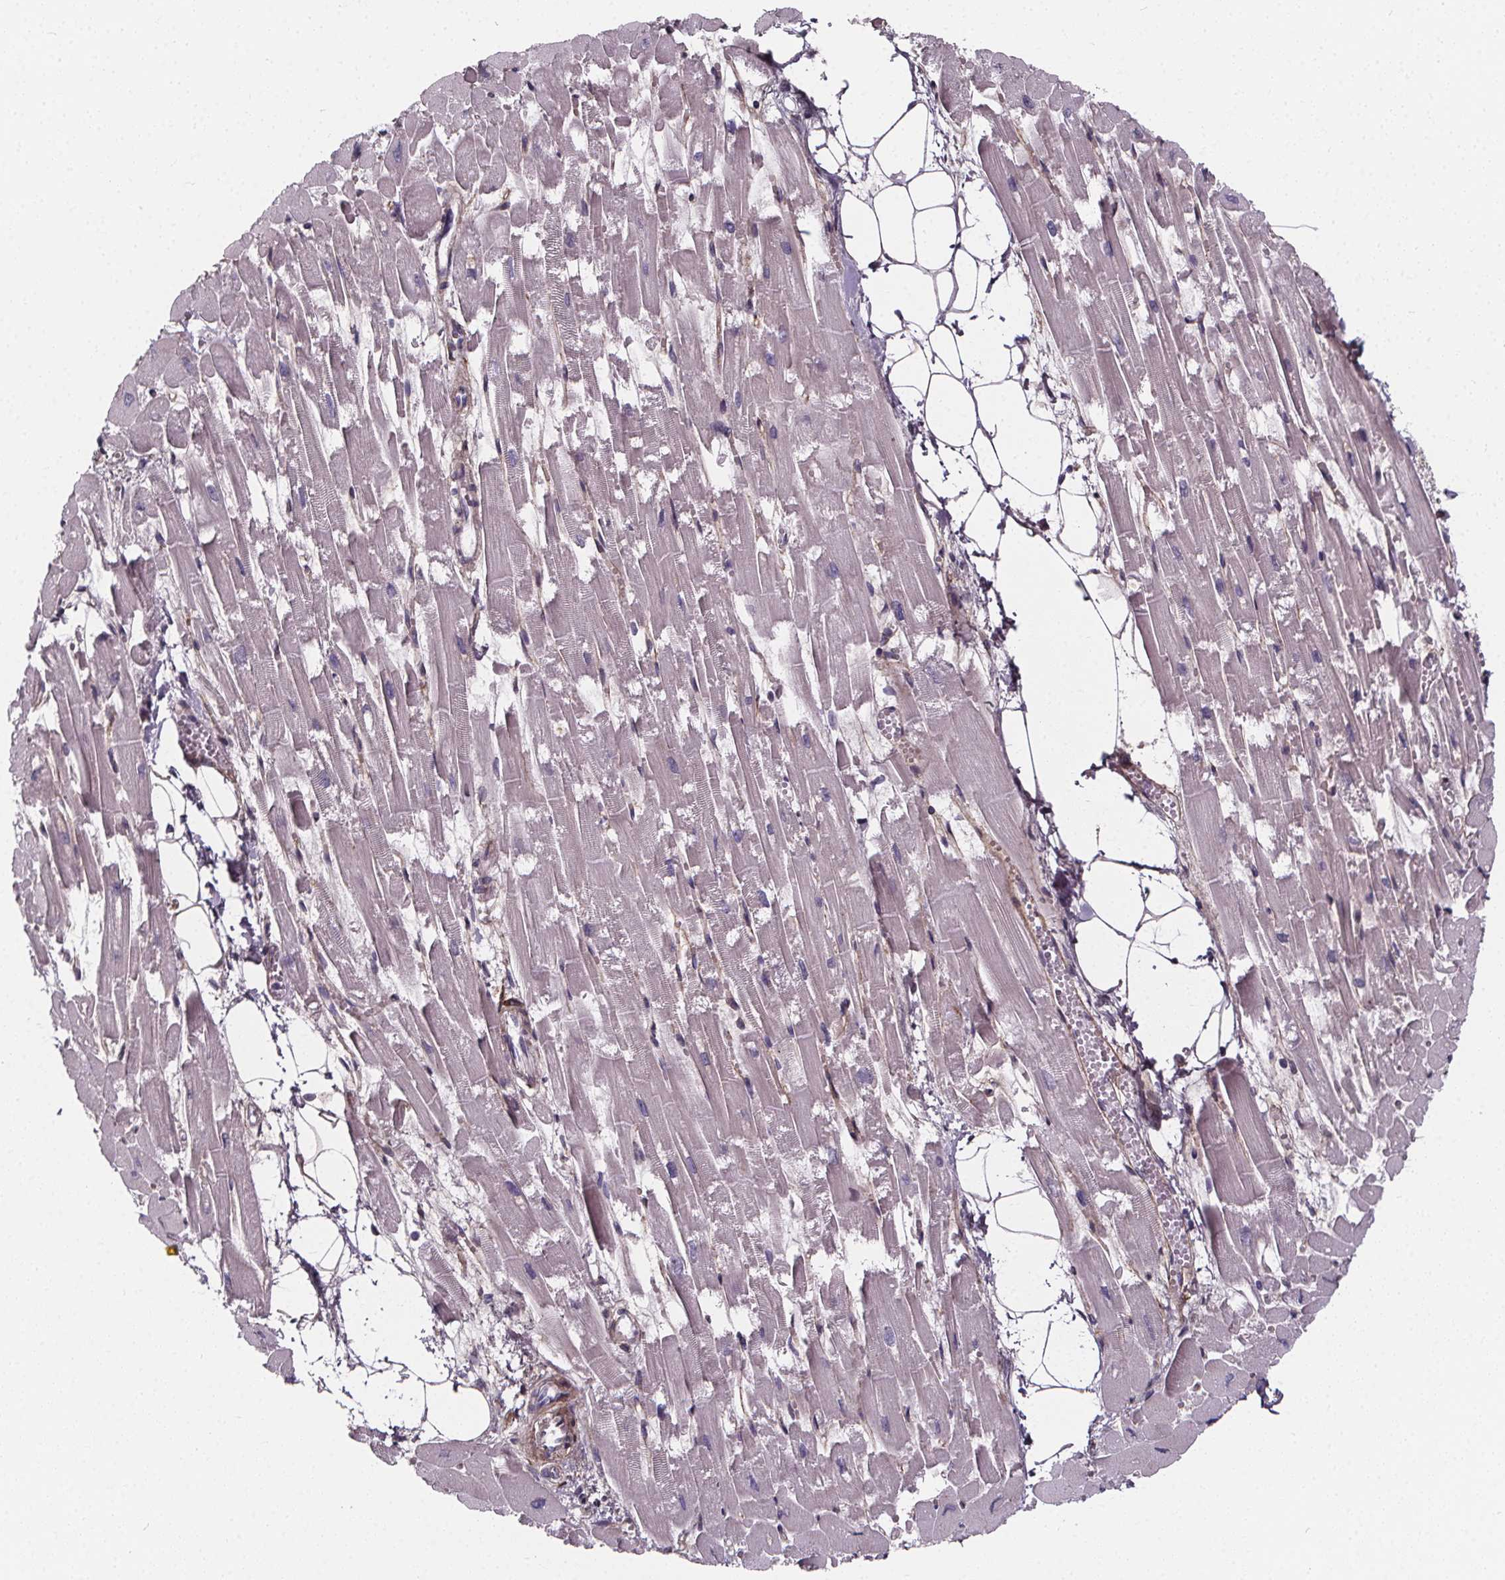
{"staining": {"intensity": "negative", "quantity": "none", "location": "none"}, "tissue": "heart muscle", "cell_type": "Cardiomyocytes", "image_type": "normal", "snomed": [{"axis": "morphology", "description": "Normal tissue, NOS"}, {"axis": "topography", "description": "Heart"}], "caption": "Cardiomyocytes show no significant staining in normal heart muscle. (Stains: DAB (3,3'-diaminobenzidine) IHC with hematoxylin counter stain, Microscopy: brightfield microscopy at high magnification).", "gene": "AEBP1", "patient": {"sex": "female", "age": 52}}